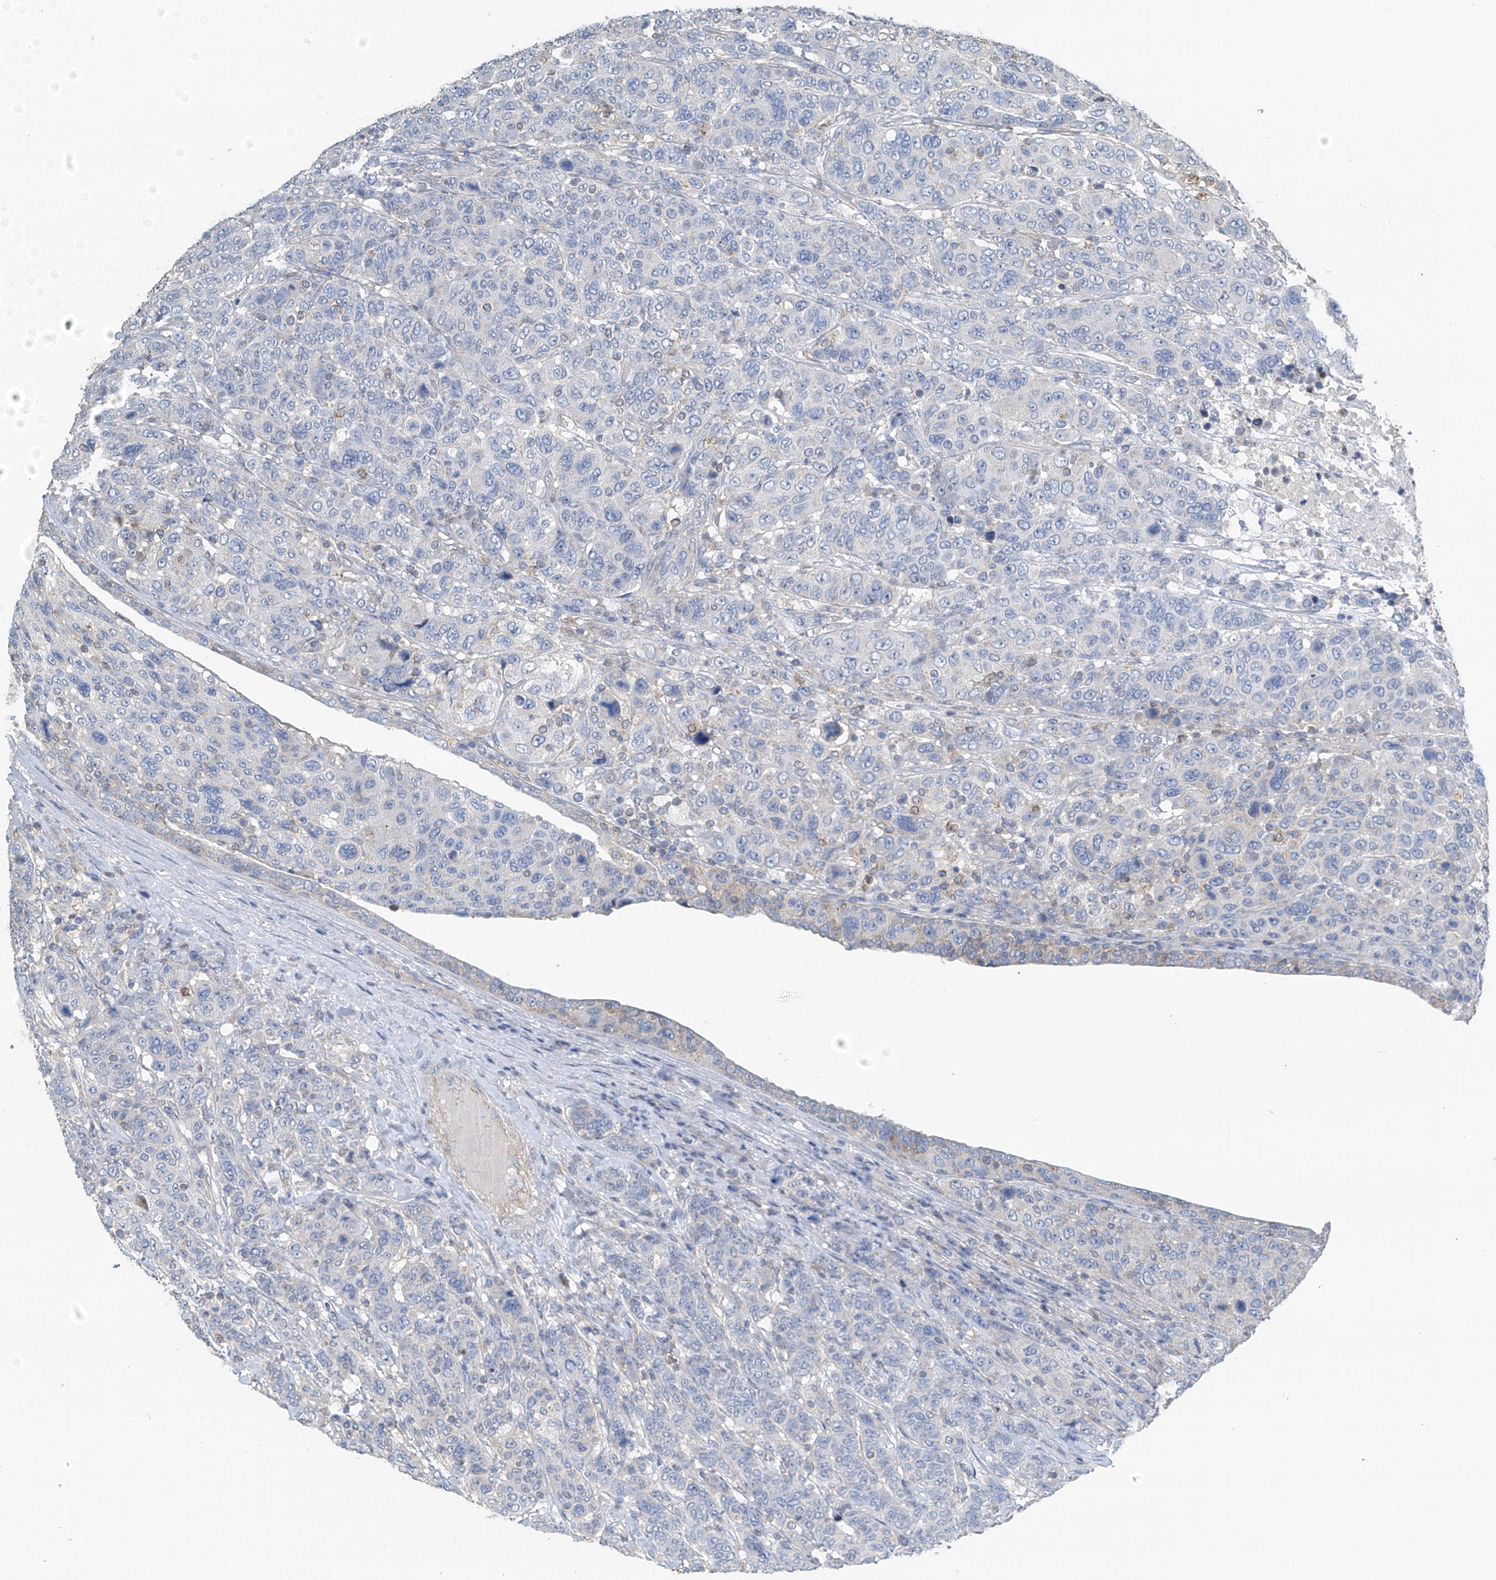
{"staining": {"intensity": "negative", "quantity": "none", "location": "none"}, "tissue": "breast cancer", "cell_type": "Tumor cells", "image_type": "cancer", "snomed": [{"axis": "morphology", "description": "Duct carcinoma"}, {"axis": "topography", "description": "Breast"}], "caption": "This is a micrograph of immunohistochemistry (IHC) staining of invasive ductal carcinoma (breast), which shows no expression in tumor cells. (IHC, brightfield microscopy, high magnification).", "gene": "SYN3", "patient": {"sex": "female", "age": 37}}